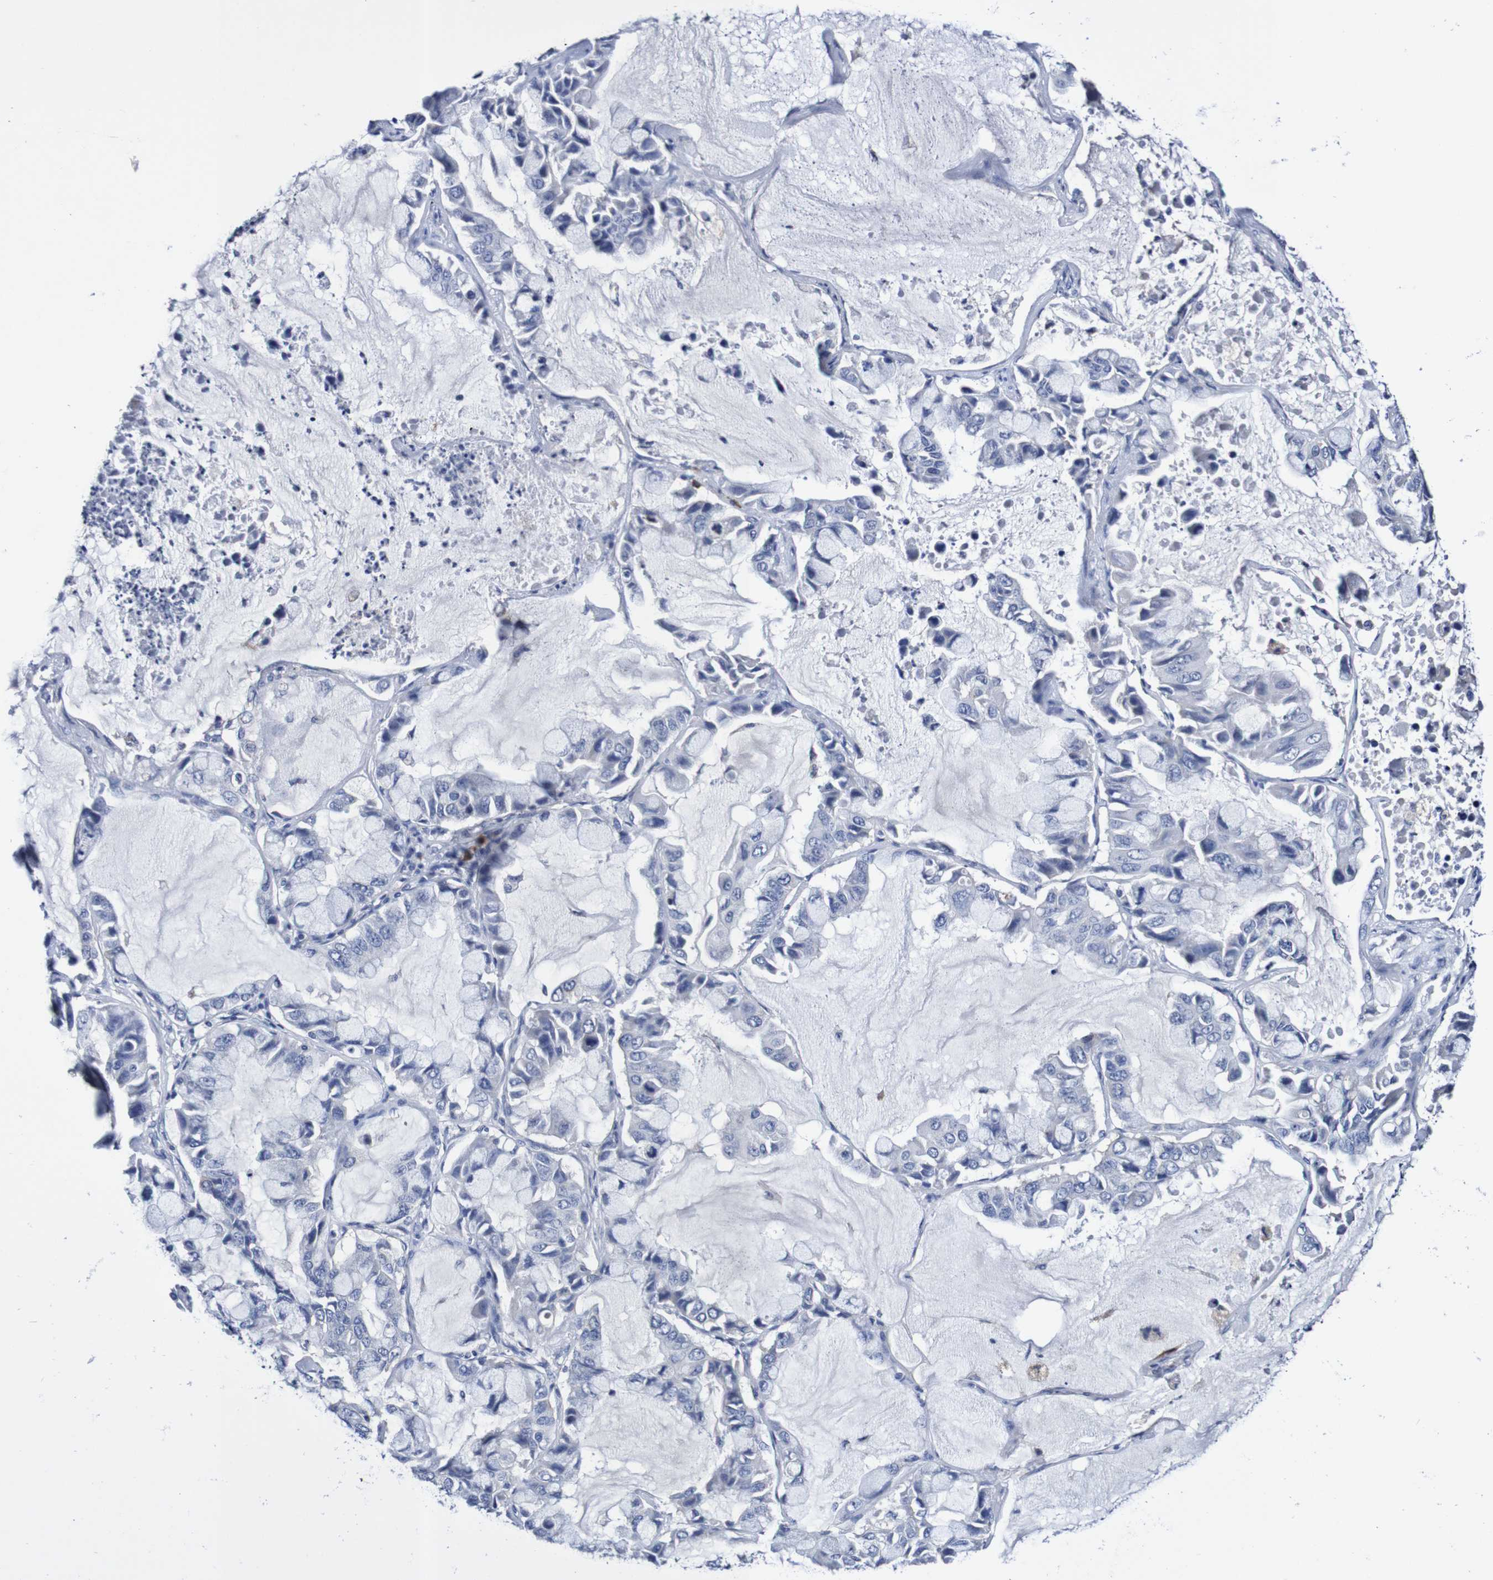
{"staining": {"intensity": "negative", "quantity": "none", "location": "none"}, "tissue": "lung cancer", "cell_type": "Tumor cells", "image_type": "cancer", "snomed": [{"axis": "morphology", "description": "Adenocarcinoma, NOS"}, {"axis": "topography", "description": "Lung"}], "caption": "Immunohistochemistry of human lung adenocarcinoma shows no expression in tumor cells. (DAB (3,3'-diaminobenzidine) immunohistochemistry (IHC), high magnification).", "gene": "ACVR1C", "patient": {"sex": "male", "age": 64}}